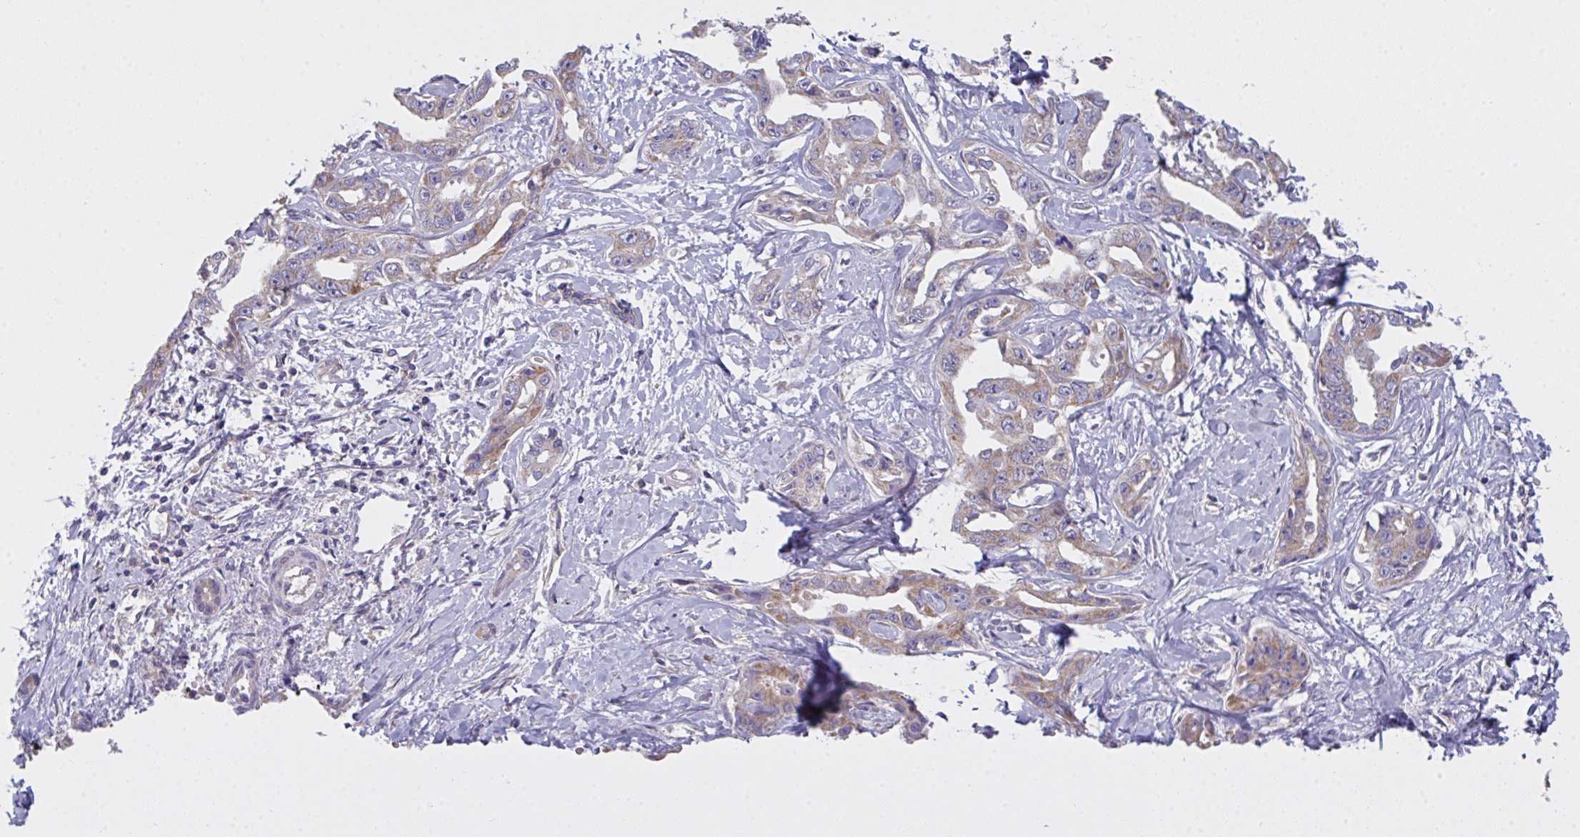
{"staining": {"intensity": "moderate", "quantity": "<25%", "location": "cytoplasmic/membranous"}, "tissue": "liver cancer", "cell_type": "Tumor cells", "image_type": "cancer", "snomed": [{"axis": "morphology", "description": "Cholangiocarcinoma"}, {"axis": "topography", "description": "Liver"}], "caption": "A histopathology image of human cholangiocarcinoma (liver) stained for a protein demonstrates moderate cytoplasmic/membranous brown staining in tumor cells. The staining was performed using DAB (3,3'-diaminobenzidine) to visualize the protein expression in brown, while the nuclei were stained in blue with hematoxylin (Magnification: 20x).", "gene": "MRPS2", "patient": {"sex": "male", "age": 59}}